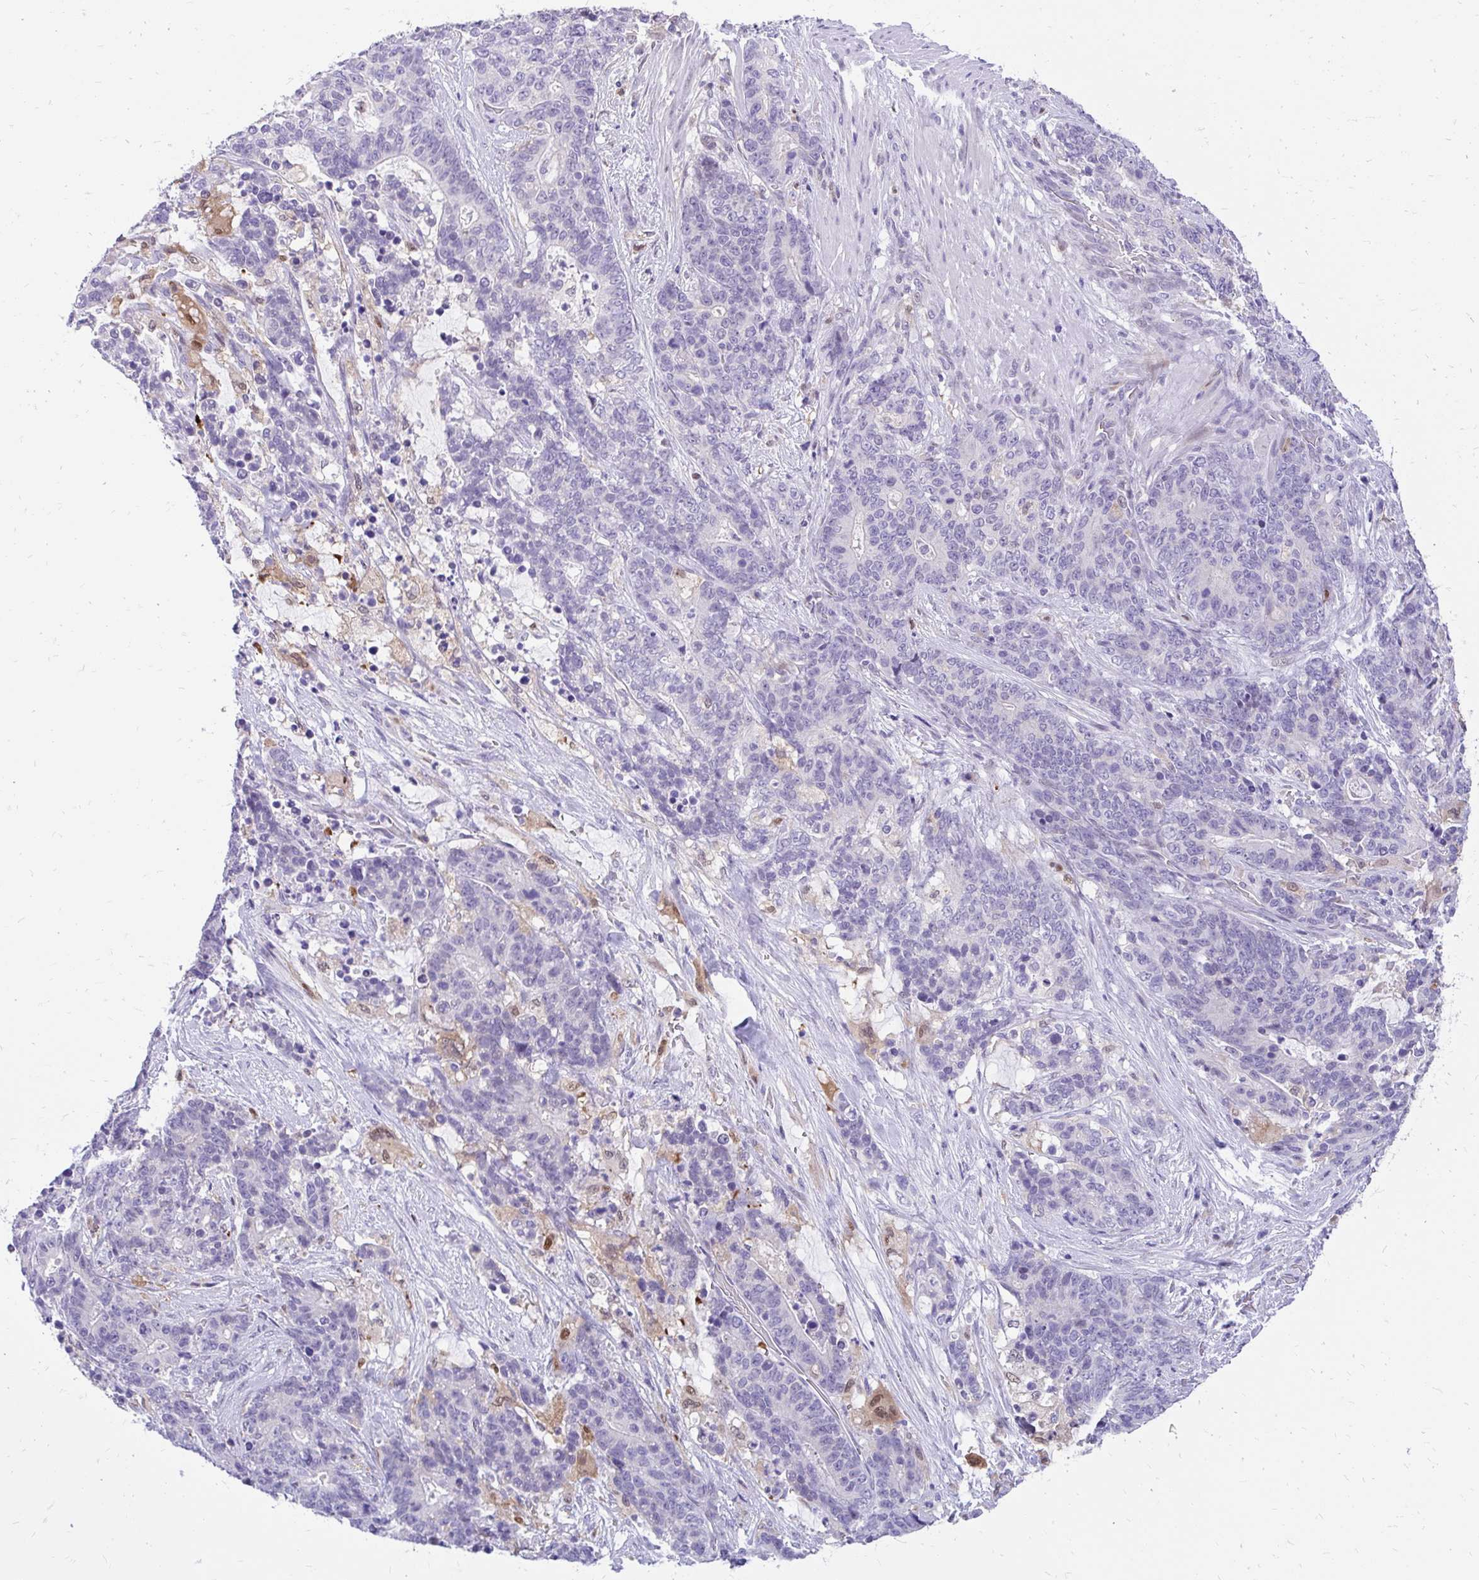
{"staining": {"intensity": "negative", "quantity": "none", "location": "none"}, "tissue": "stomach cancer", "cell_type": "Tumor cells", "image_type": "cancer", "snomed": [{"axis": "morphology", "description": "Normal tissue, NOS"}, {"axis": "morphology", "description": "Adenocarcinoma, NOS"}, {"axis": "topography", "description": "Stomach"}], "caption": "An immunohistochemistry histopathology image of stomach adenocarcinoma is shown. There is no staining in tumor cells of stomach adenocarcinoma.", "gene": "GLB1L2", "patient": {"sex": "female", "age": 64}}